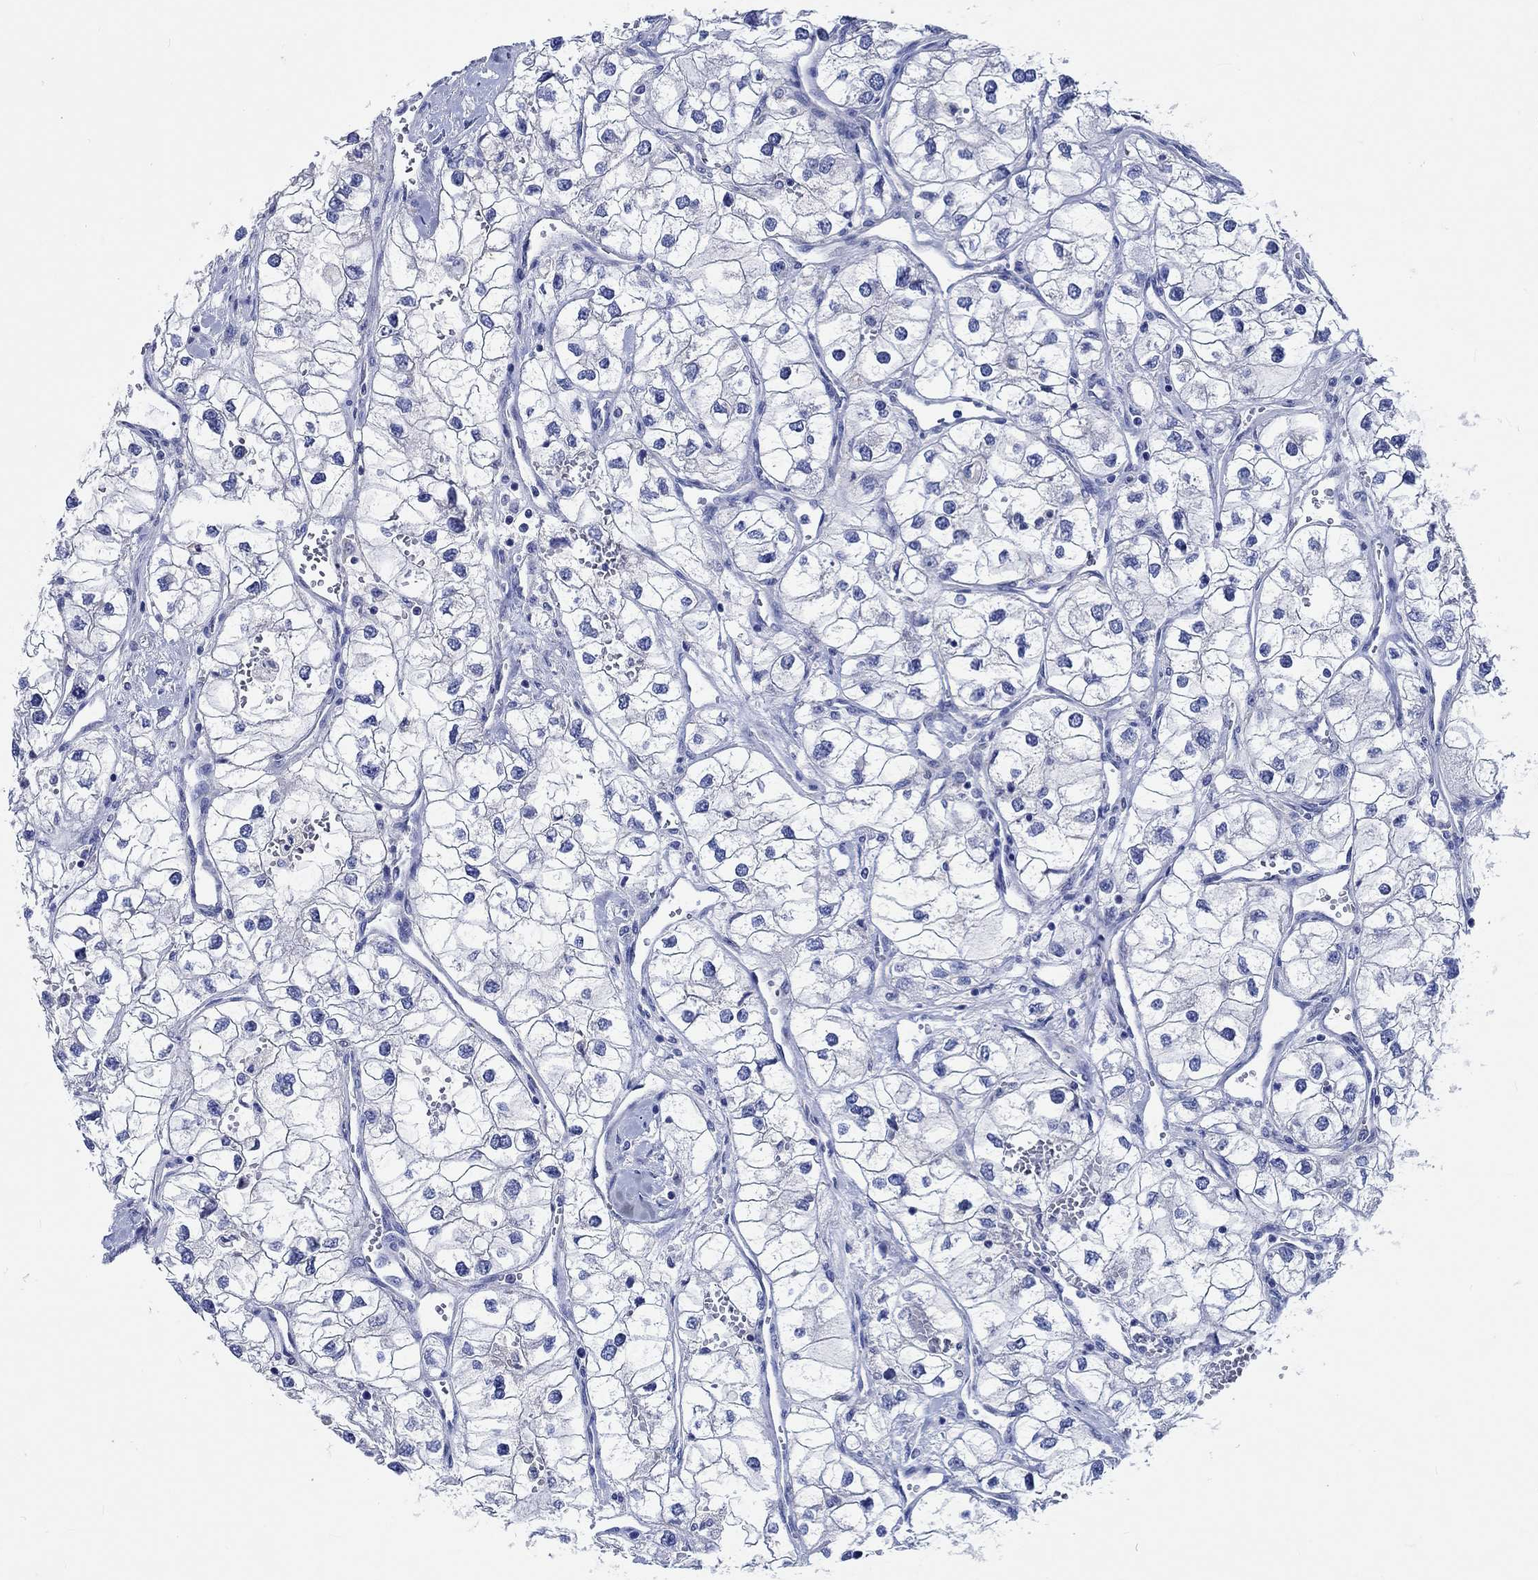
{"staining": {"intensity": "negative", "quantity": "none", "location": "none"}, "tissue": "renal cancer", "cell_type": "Tumor cells", "image_type": "cancer", "snomed": [{"axis": "morphology", "description": "Adenocarcinoma, NOS"}, {"axis": "topography", "description": "Kidney"}], "caption": "IHC micrograph of neoplastic tissue: human renal cancer (adenocarcinoma) stained with DAB displays no significant protein positivity in tumor cells. The staining was performed using DAB (3,3'-diaminobenzidine) to visualize the protein expression in brown, while the nuclei were stained in blue with hematoxylin (Magnification: 20x).", "gene": "SHISA4", "patient": {"sex": "male", "age": 59}}